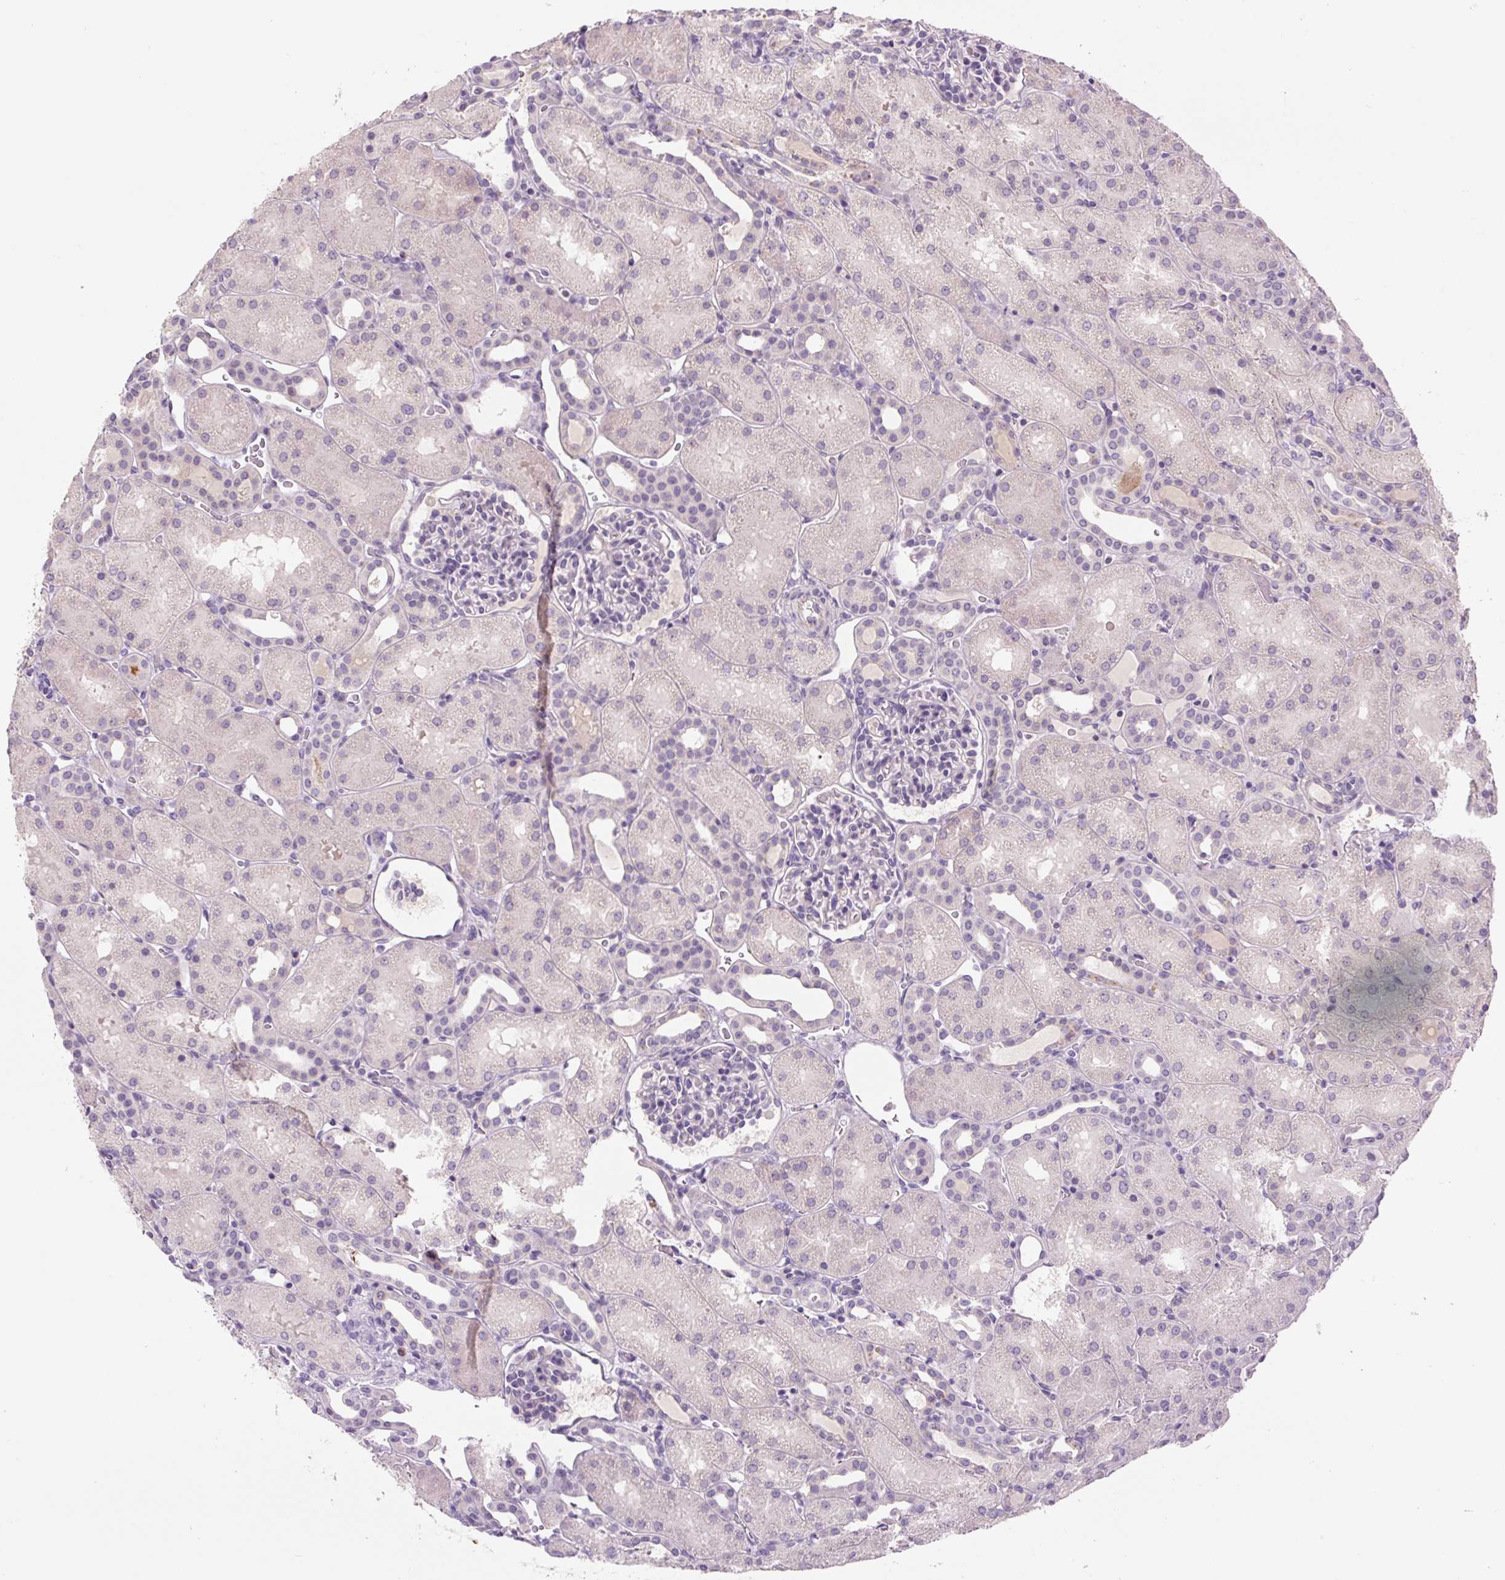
{"staining": {"intensity": "negative", "quantity": "none", "location": "none"}, "tissue": "kidney", "cell_type": "Cells in glomeruli", "image_type": "normal", "snomed": [{"axis": "morphology", "description": "Normal tissue, NOS"}, {"axis": "topography", "description": "Kidney"}], "caption": "This is a photomicrograph of IHC staining of unremarkable kidney, which shows no staining in cells in glomeruli. (DAB (3,3'-diaminobenzidine) IHC, high magnification).", "gene": "TMEM100", "patient": {"sex": "male", "age": 2}}